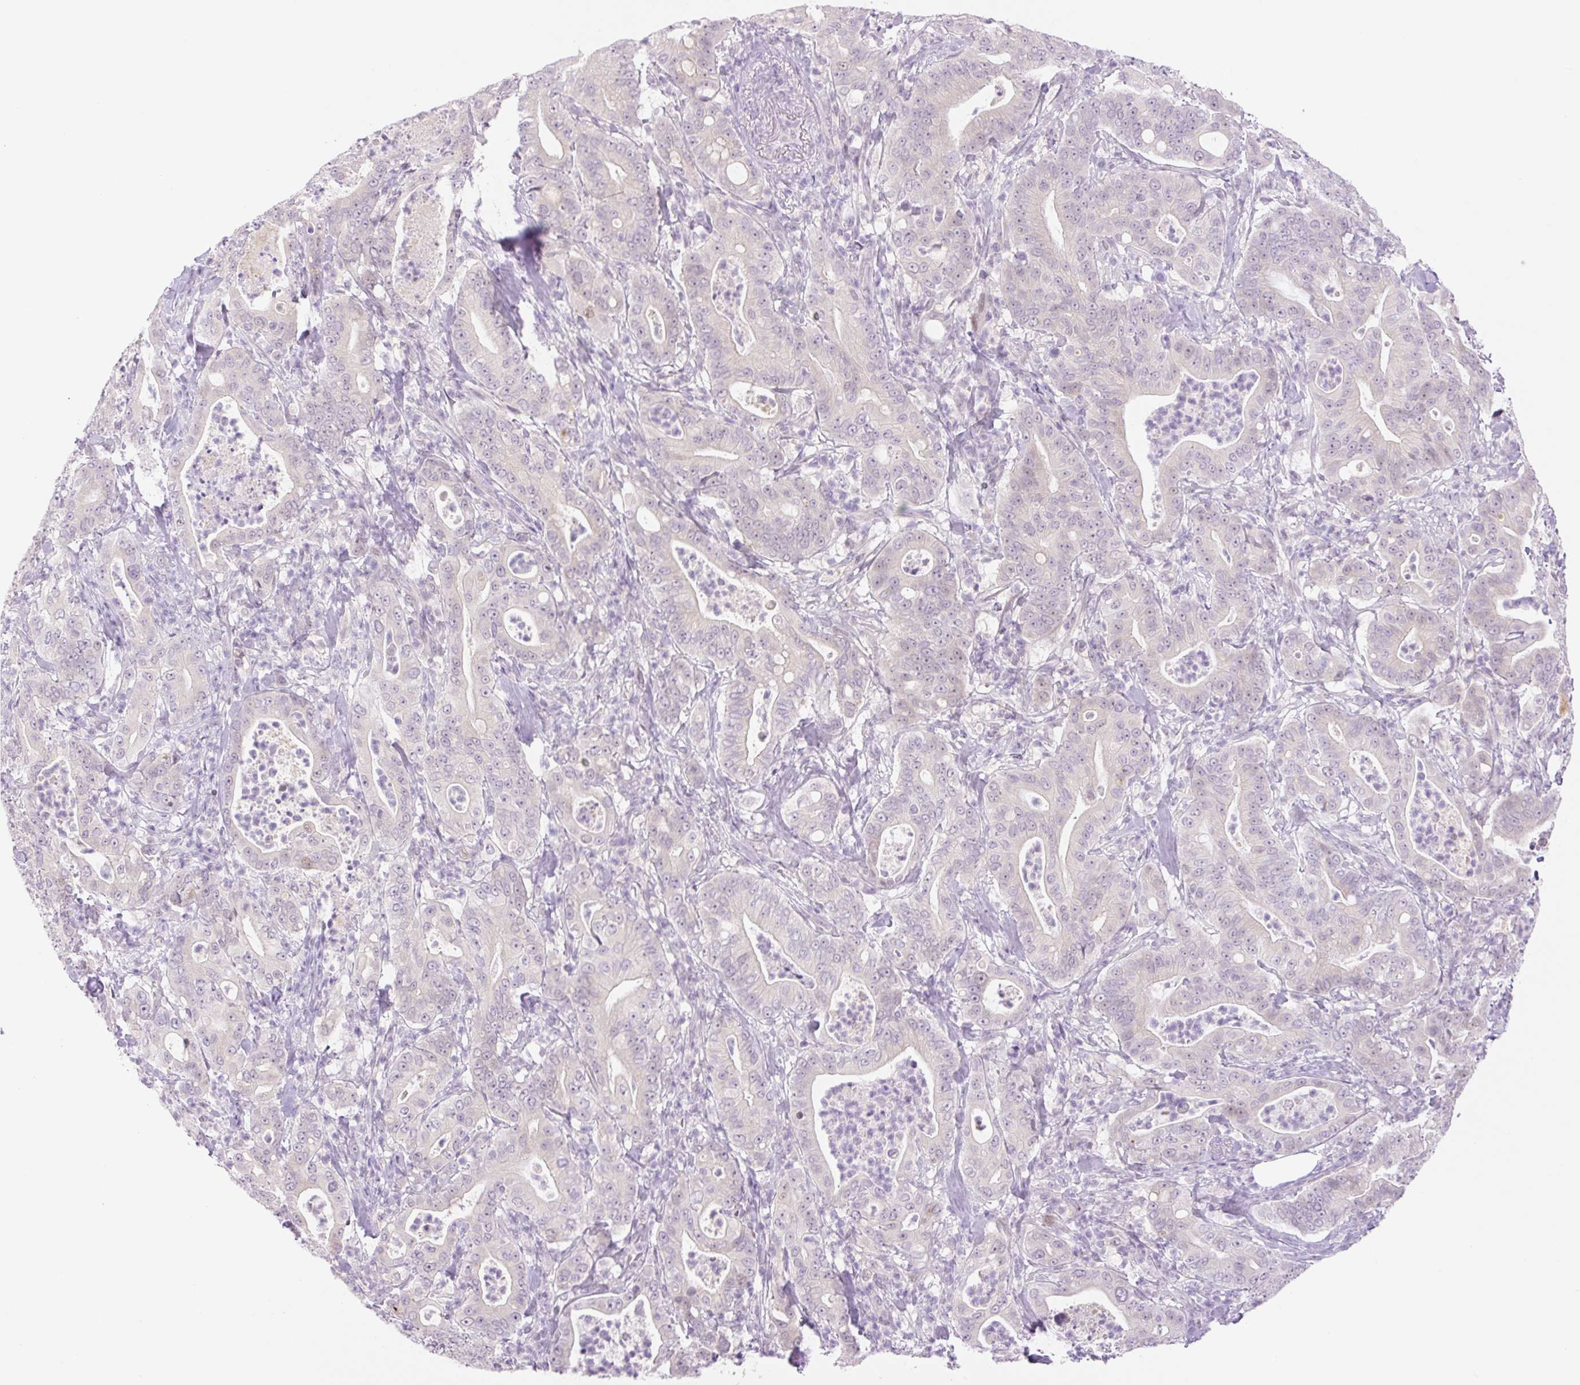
{"staining": {"intensity": "negative", "quantity": "none", "location": "none"}, "tissue": "pancreatic cancer", "cell_type": "Tumor cells", "image_type": "cancer", "snomed": [{"axis": "morphology", "description": "Adenocarcinoma, NOS"}, {"axis": "topography", "description": "Pancreas"}], "caption": "Micrograph shows no significant protein positivity in tumor cells of pancreatic cancer. The staining was performed using DAB (3,3'-diaminobenzidine) to visualize the protein expression in brown, while the nuclei were stained in blue with hematoxylin (Magnification: 20x).", "gene": "SPRYD4", "patient": {"sex": "male", "age": 71}}